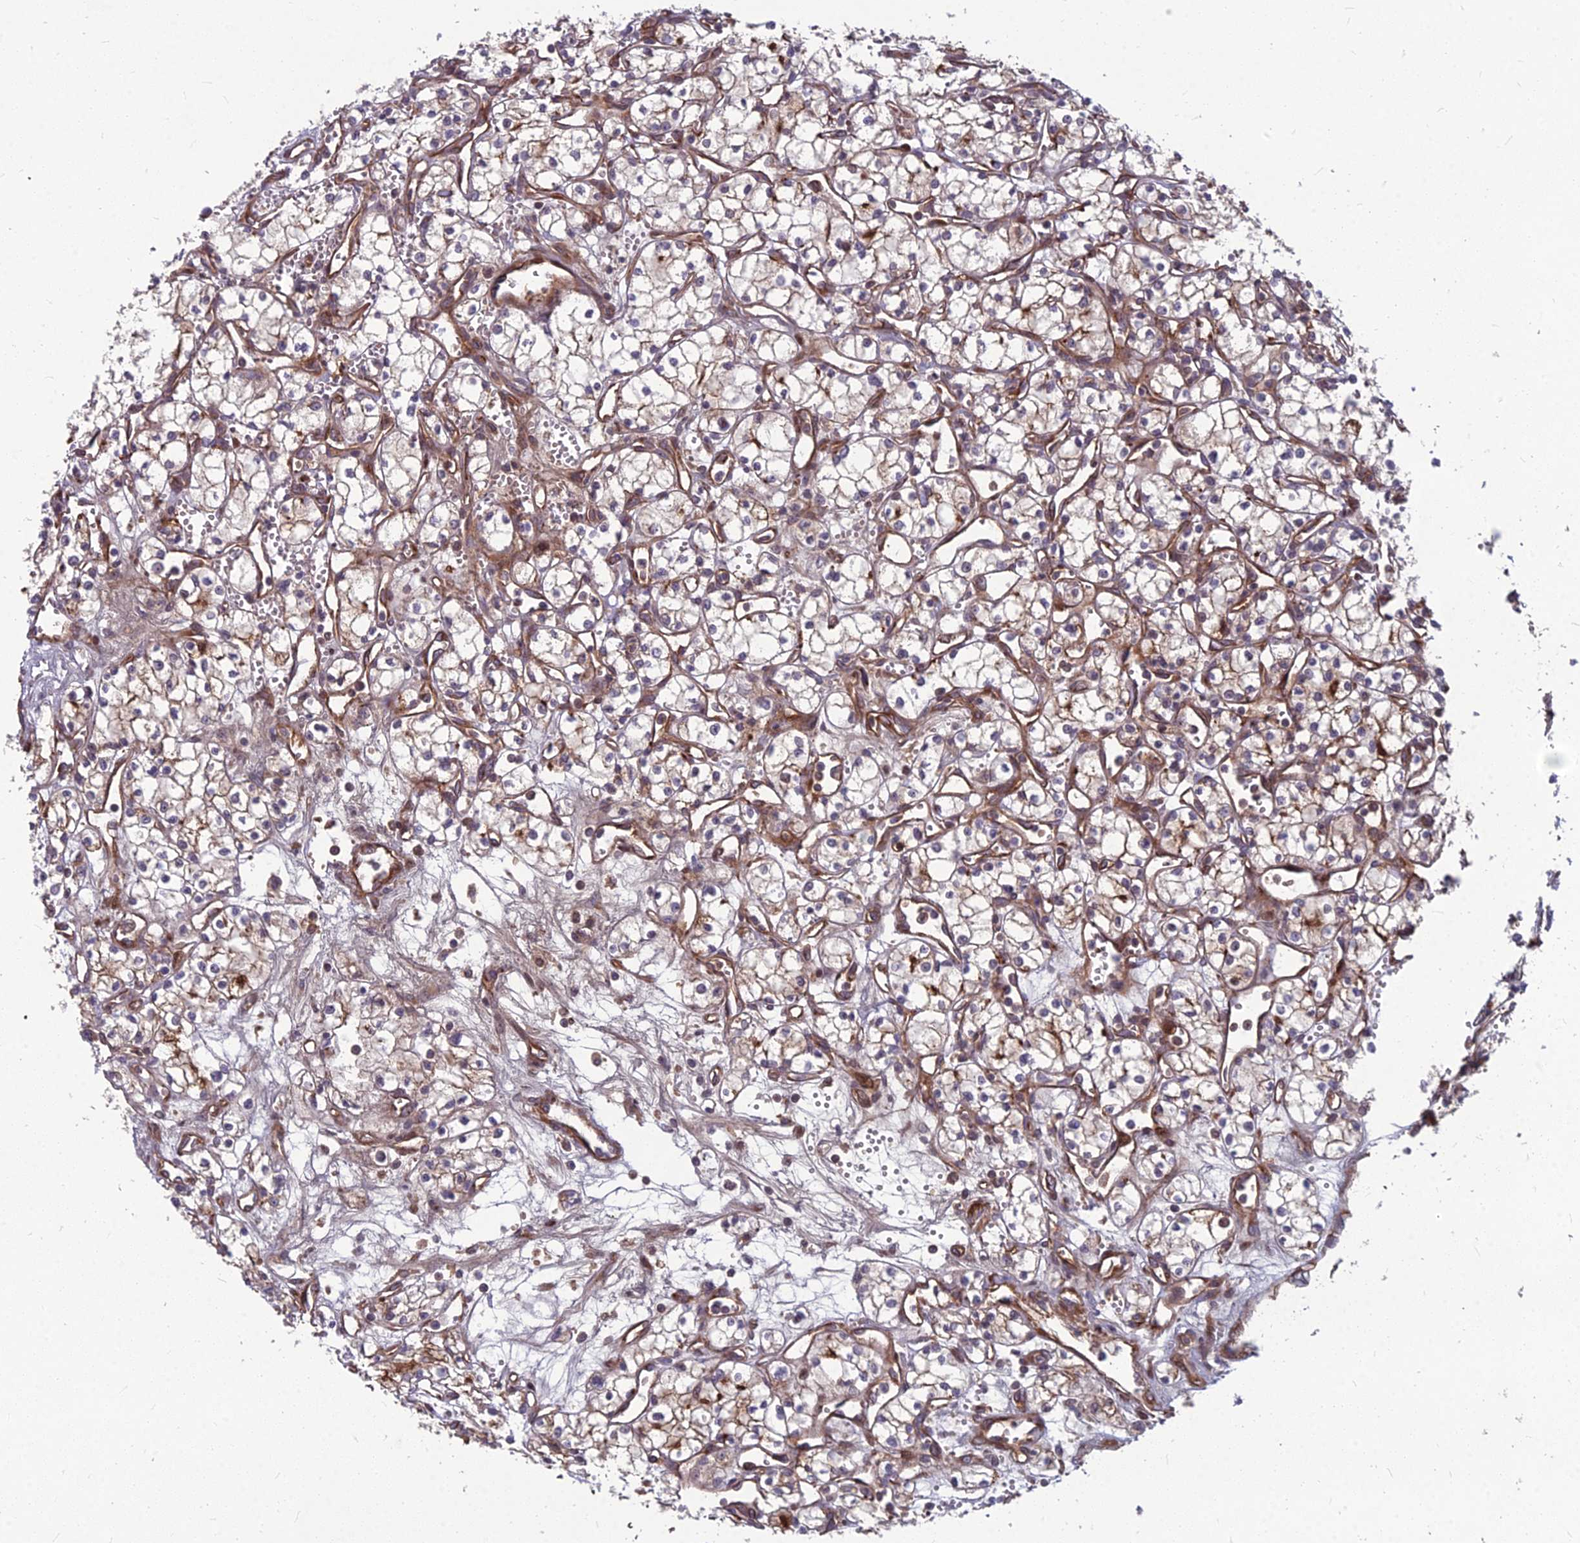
{"staining": {"intensity": "moderate", "quantity": ">75%", "location": "cytoplasmic/membranous"}, "tissue": "renal cancer", "cell_type": "Tumor cells", "image_type": "cancer", "snomed": [{"axis": "morphology", "description": "Adenocarcinoma, NOS"}, {"axis": "topography", "description": "Kidney"}], "caption": "Human adenocarcinoma (renal) stained with a protein marker exhibits moderate staining in tumor cells.", "gene": "MFSD8", "patient": {"sex": "male", "age": 59}}